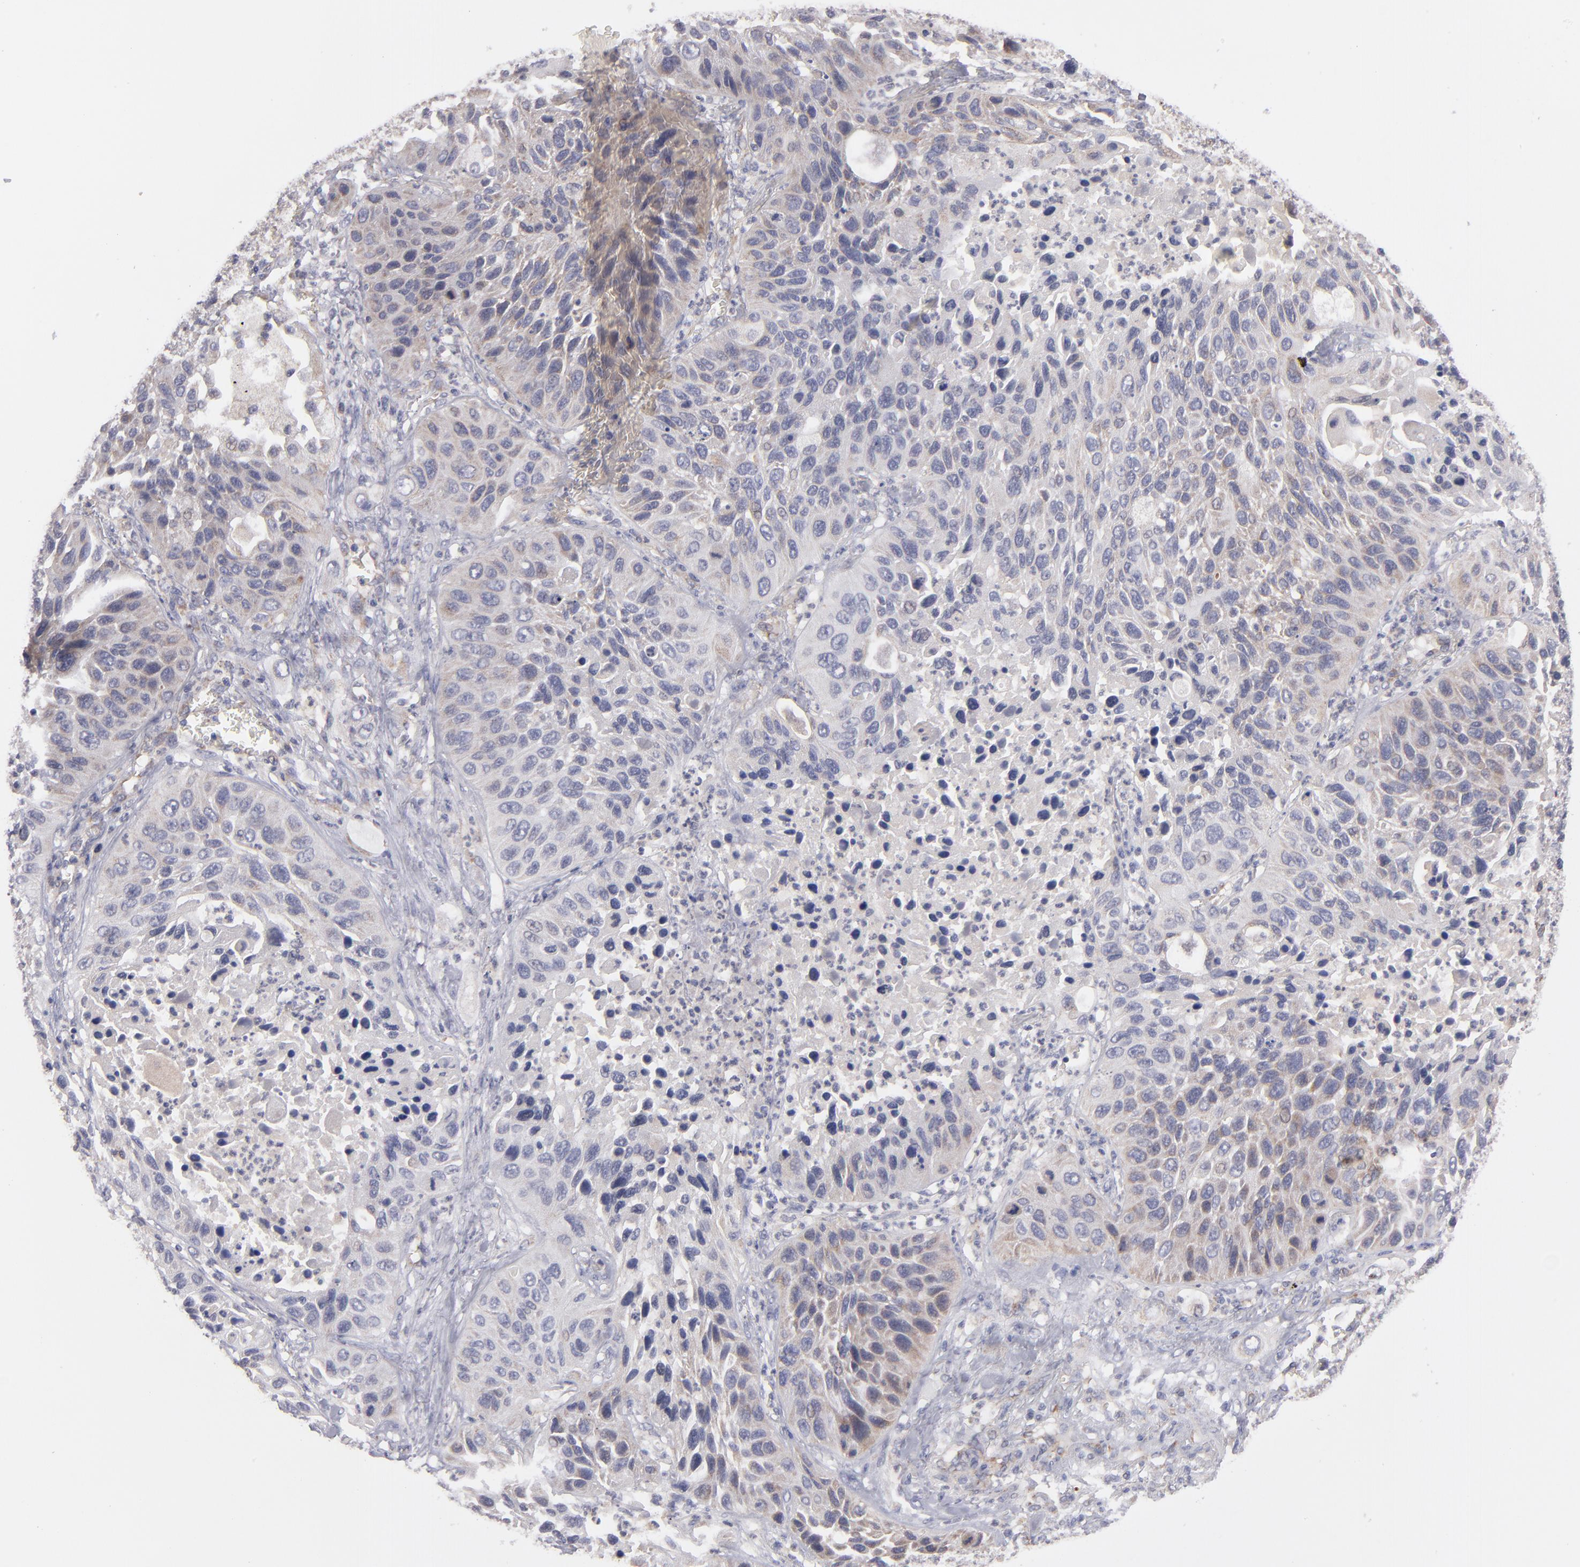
{"staining": {"intensity": "weak", "quantity": ">75%", "location": "cytoplasmic/membranous"}, "tissue": "lung cancer", "cell_type": "Tumor cells", "image_type": "cancer", "snomed": [{"axis": "morphology", "description": "Squamous cell carcinoma, NOS"}, {"axis": "topography", "description": "Lung"}], "caption": "This is an image of IHC staining of lung cancer (squamous cell carcinoma), which shows weak staining in the cytoplasmic/membranous of tumor cells.", "gene": "HCCS", "patient": {"sex": "female", "age": 76}}